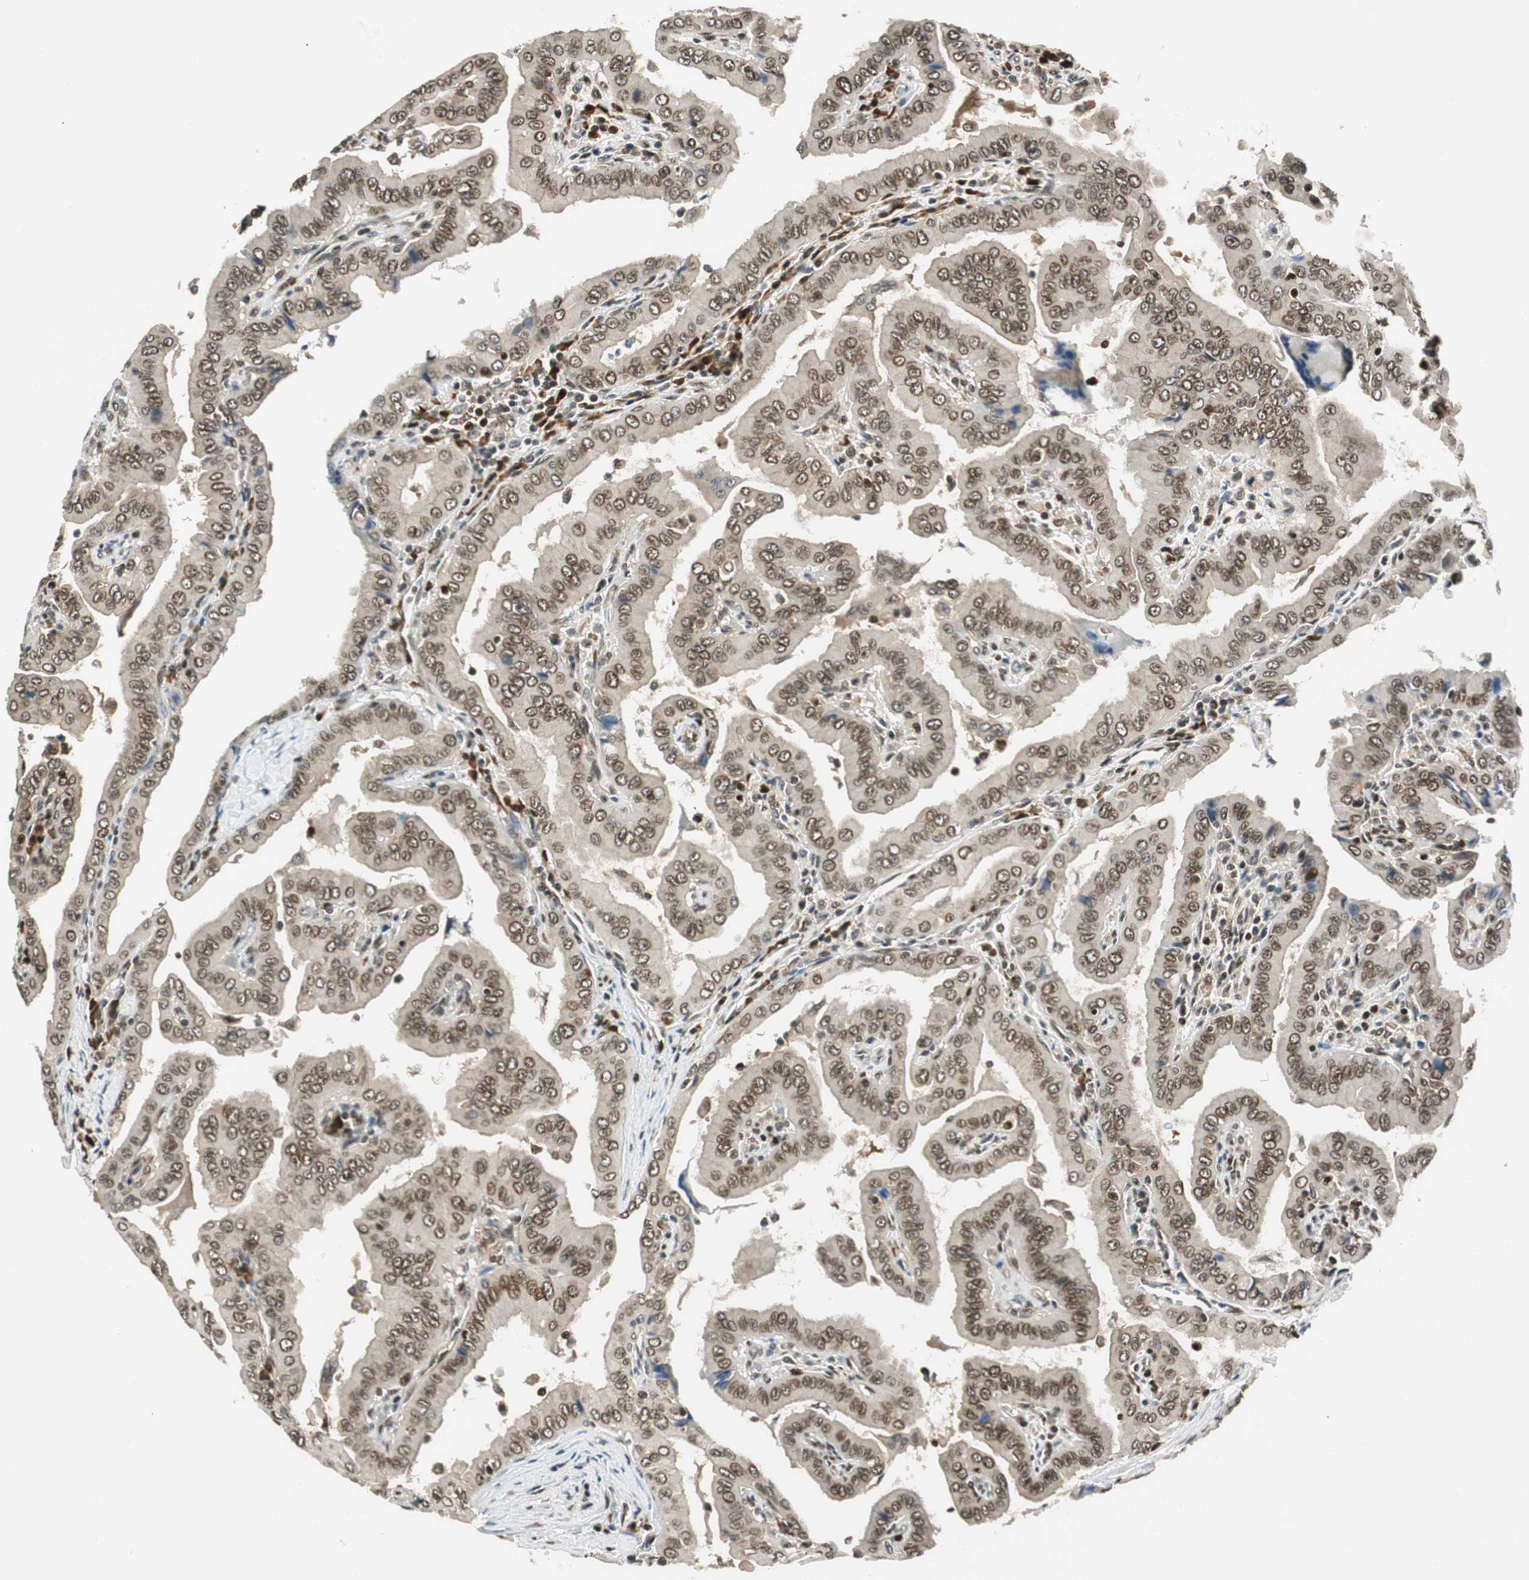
{"staining": {"intensity": "moderate", "quantity": ">75%", "location": "nuclear"}, "tissue": "thyroid cancer", "cell_type": "Tumor cells", "image_type": "cancer", "snomed": [{"axis": "morphology", "description": "Papillary adenocarcinoma, NOS"}, {"axis": "topography", "description": "Thyroid gland"}], "caption": "Papillary adenocarcinoma (thyroid) tissue demonstrates moderate nuclear staining in about >75% of tumor cells, visualized by immunohistochemistry.", "gene": "RING1", "patient": {"sex": "male", "age": 33}}